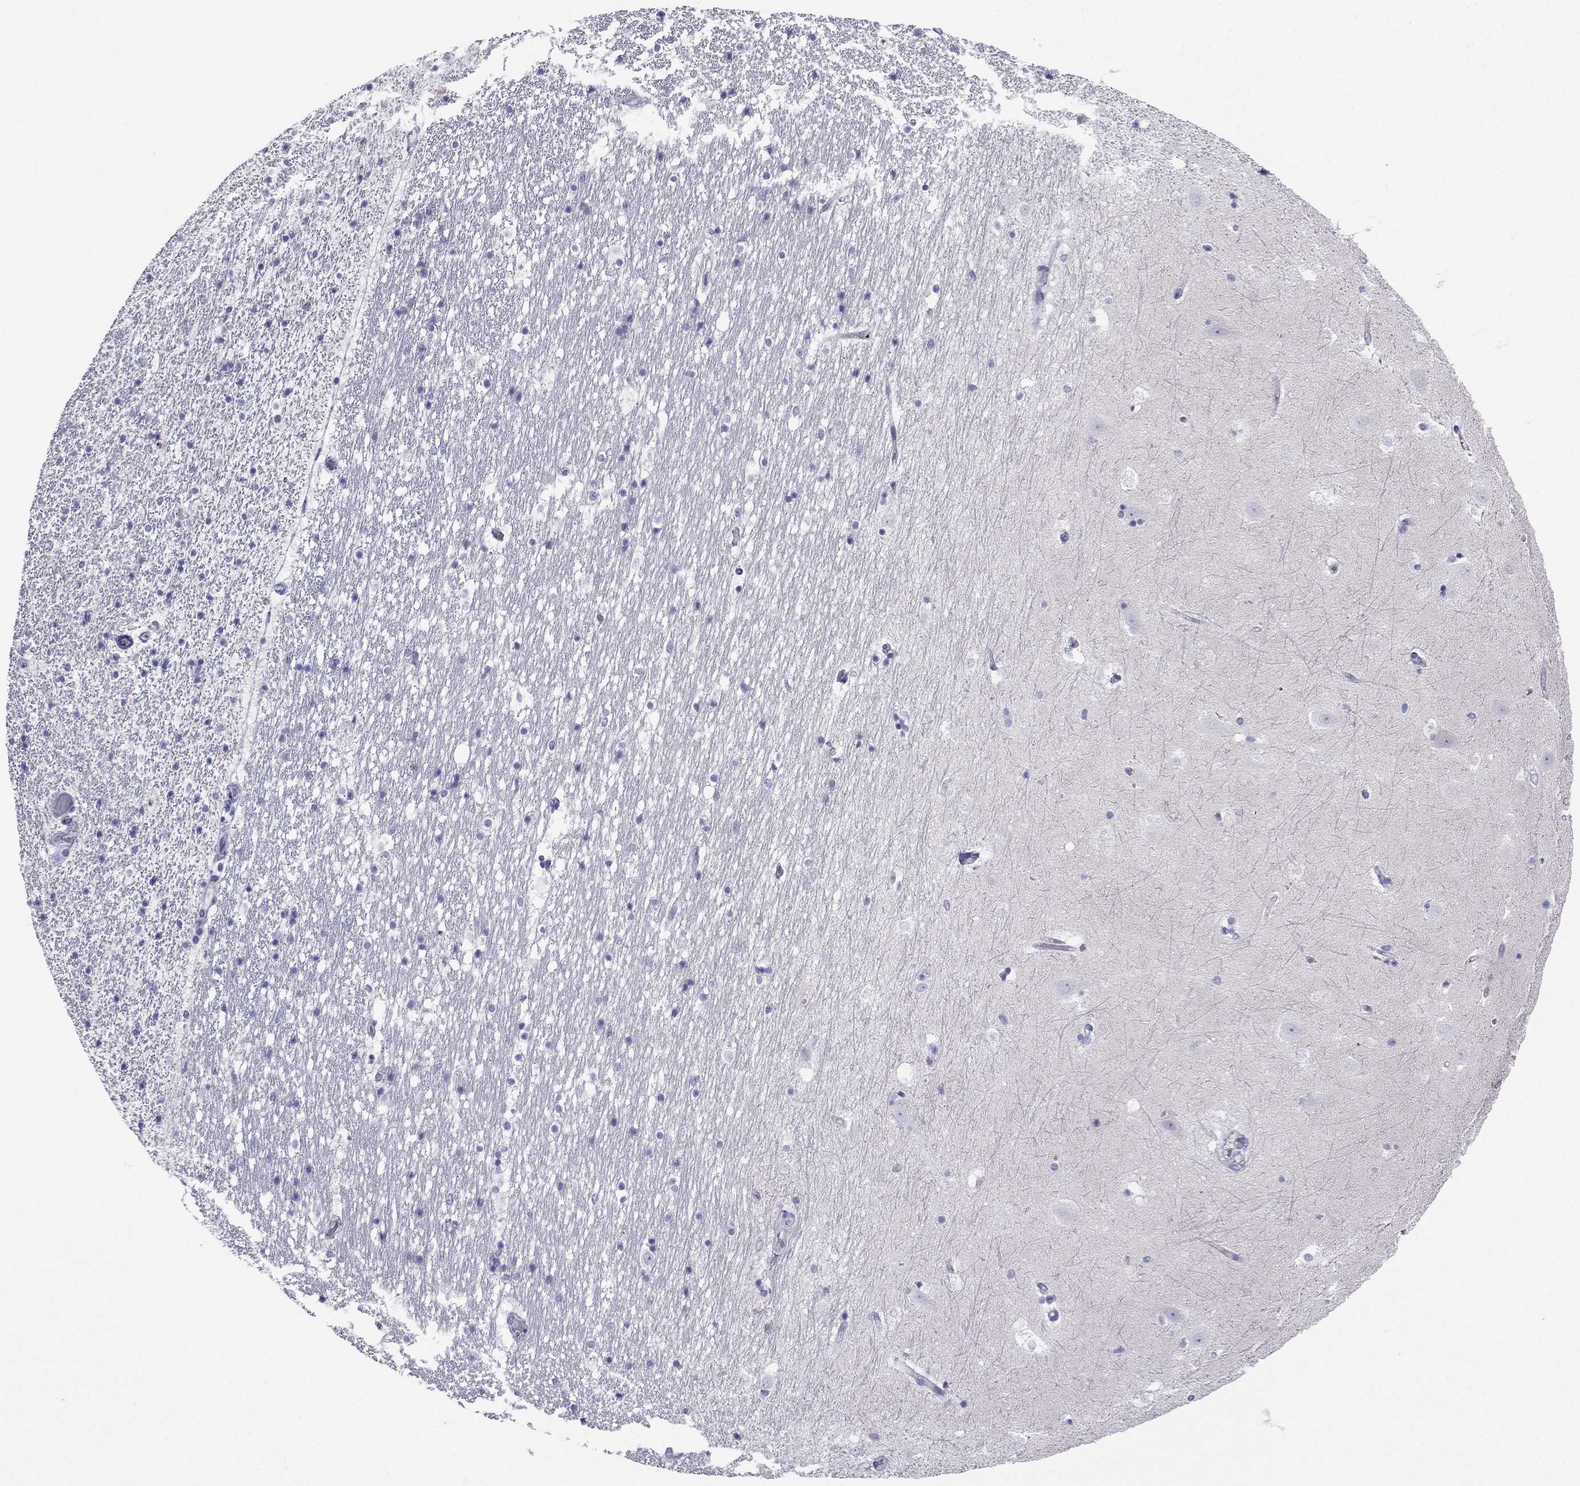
{"staining": {"intensity": "negative", "quantity": "none", "location": "none"}, "tissue": "hippocampus", "cell_type": "Glial cells", "image_type": "normal", "snomed": [{"axis": "morphology", "description": "Normal tissue, NOS"}, {"axis": "topography", "description": "Hippocampus"}], "caption": "Immunohistochemistry (IHC) photomicrograph of benign hippocampus stained for a protein (brown), which shows no expression in glial cells.", "gene": "TBC1D21", "patient": {"sex": "male", "age": 49}}